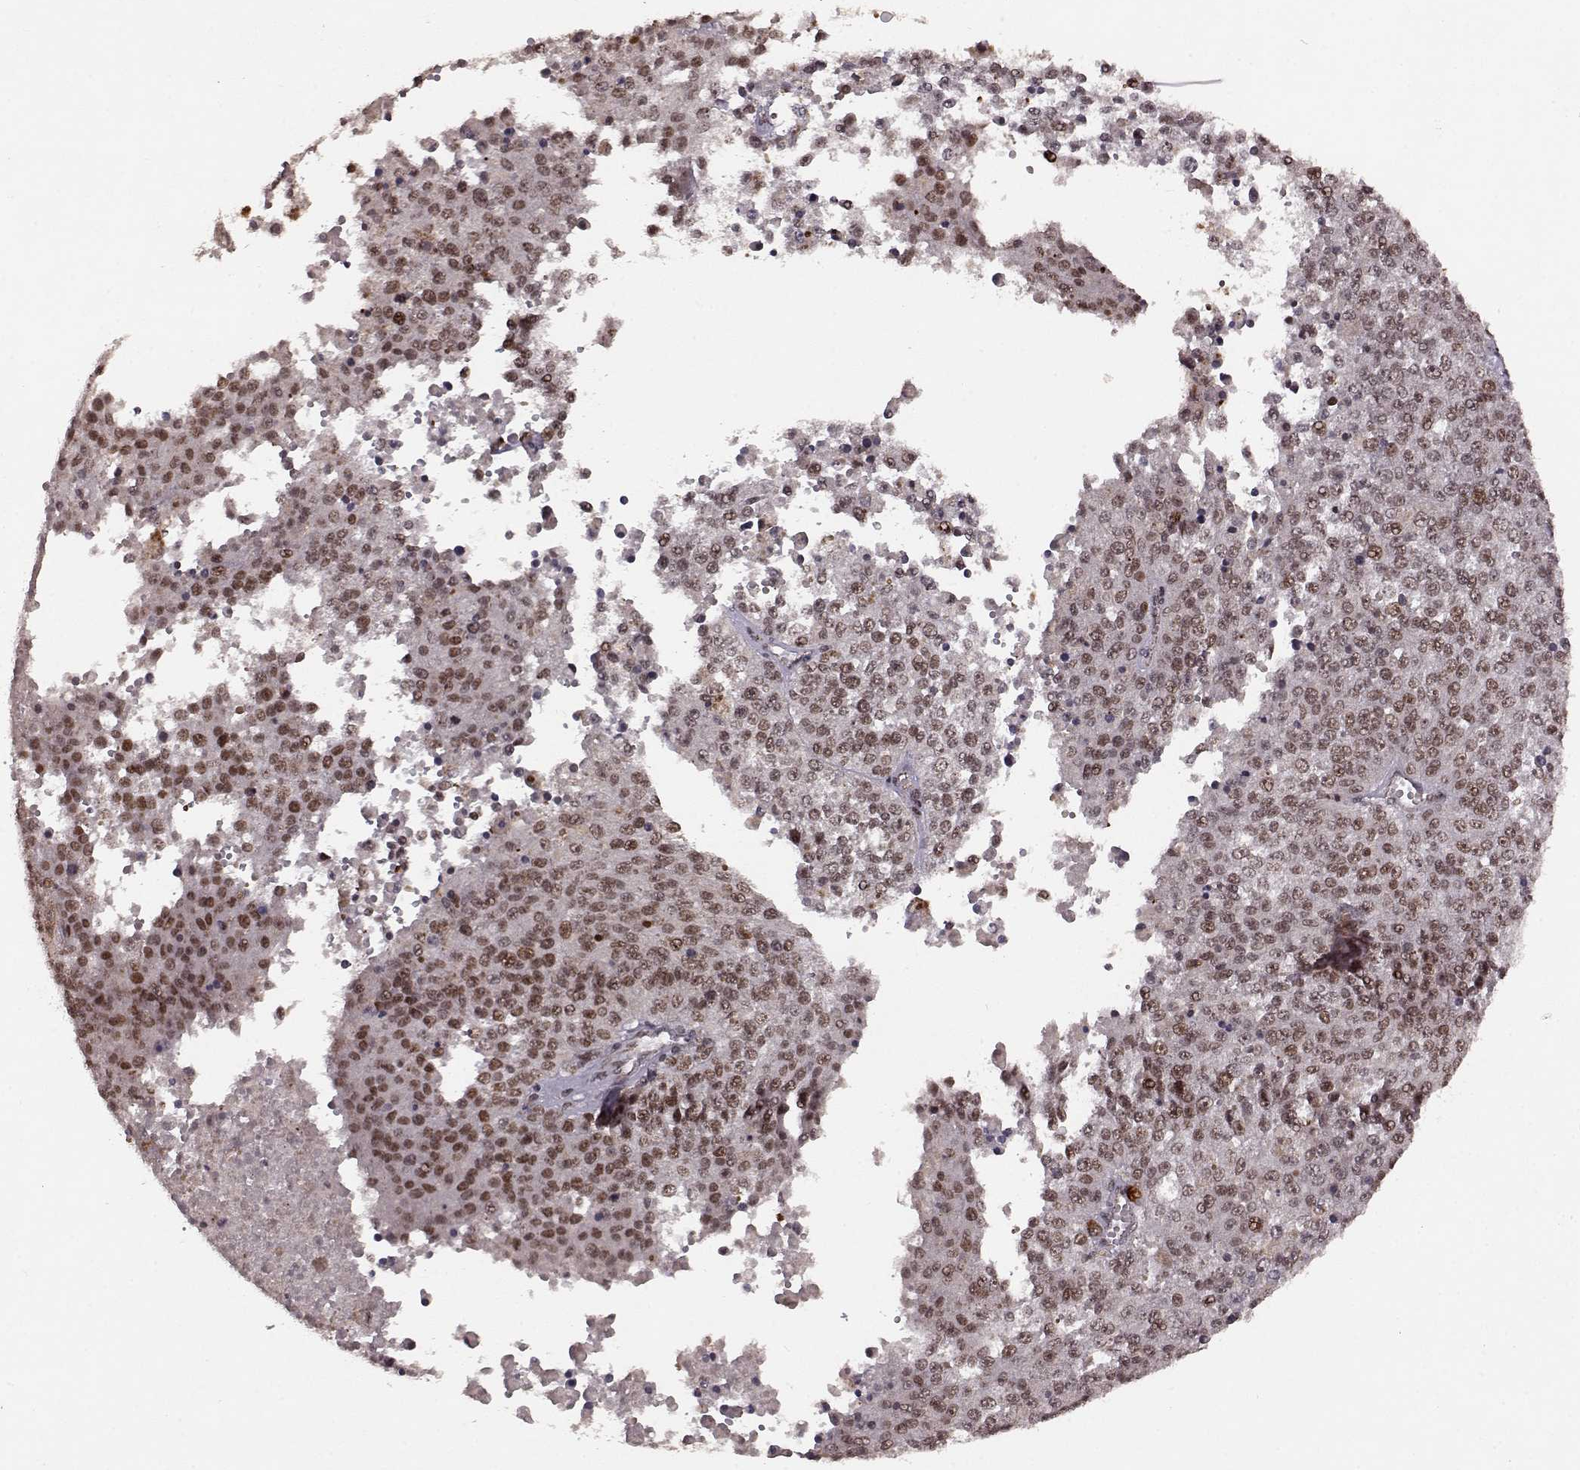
{"staining": {"intensity": "moderate", "quantity": ">75%", "location": "nuclear"}, "tissue": "melanoma", "cell_type": "Tumor cells", "image_type": "cancer", "snomed": [{"axis": "morphology", "description": "Malignant melanoma, Metastatic site"}, {"axis": "topography", "description": "Lymph node"}], "caption": "Malignant melanoma (metastatic site) tissue demonstrates moderate nuclear positivity in approximately >75% of tumor cells The staining was performed using DAB (3,3'-diaminobenzidine) to visualize the protein expression in brown, while the nuclei were stained in blue with hematoxylin (Magnification: 20x).", "gene": "RRAGD", "patient": {"sex": "female", "age": 64}}